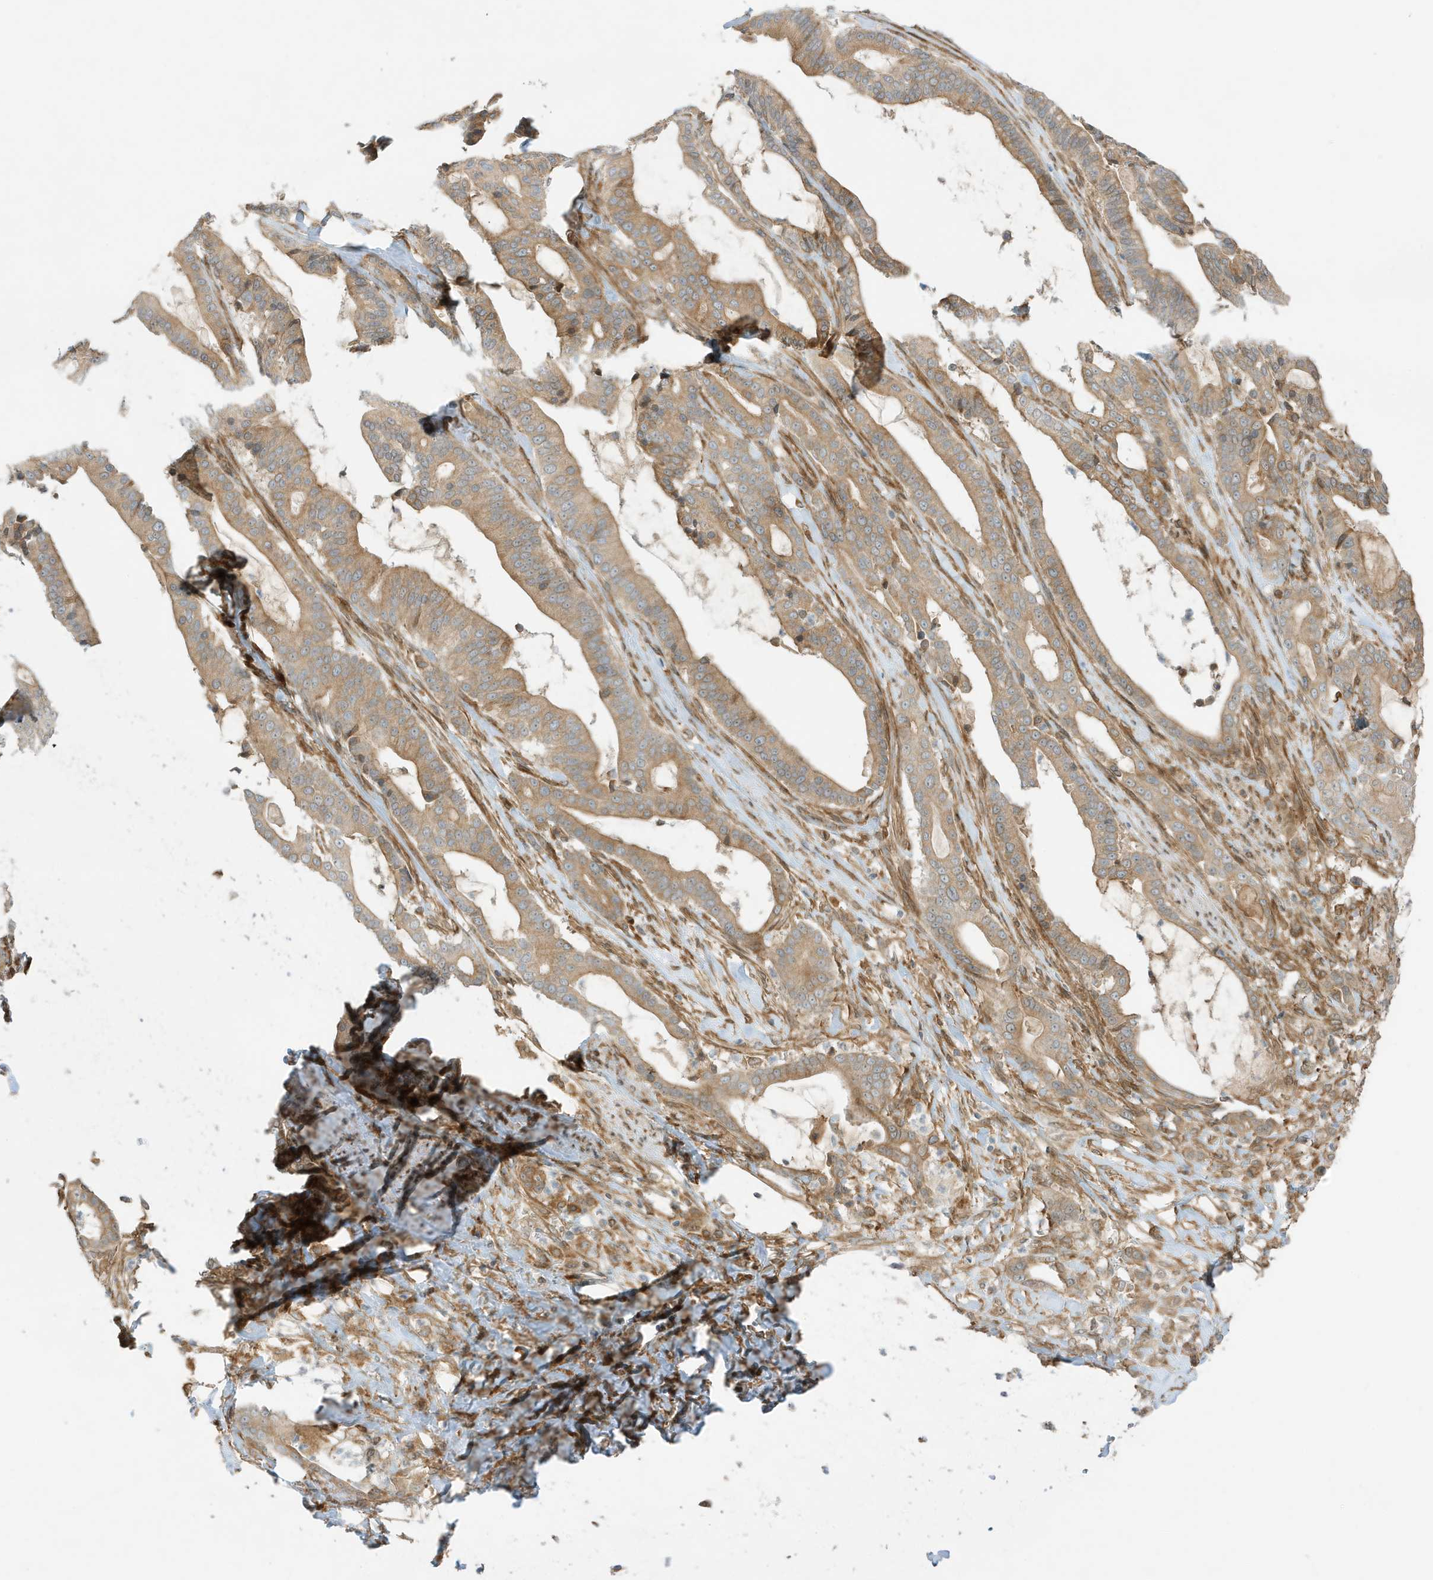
{"staining": {"intensity": "moderate", "quantity": ">75%", "location": "cytoplasmic/membranous"}, "tissue": "pancreatic cancer", "cell_type": "Tumor cells", "image_type": "cancer", "snomed": [{"axis": "morphology", "description": "Adenocarcinoma, NOS"}, {"axis": "topography", "description": "Pancreas"}], "caption": "The micrograph shows immunohistochemical staining of pancreatic cancer. There is moderate cytoplasmic/membranous positivity is appreciated in about >75% of tumor cells.", "gene": "SCARF2", "patient": {"sex": "male", "age": 63}}